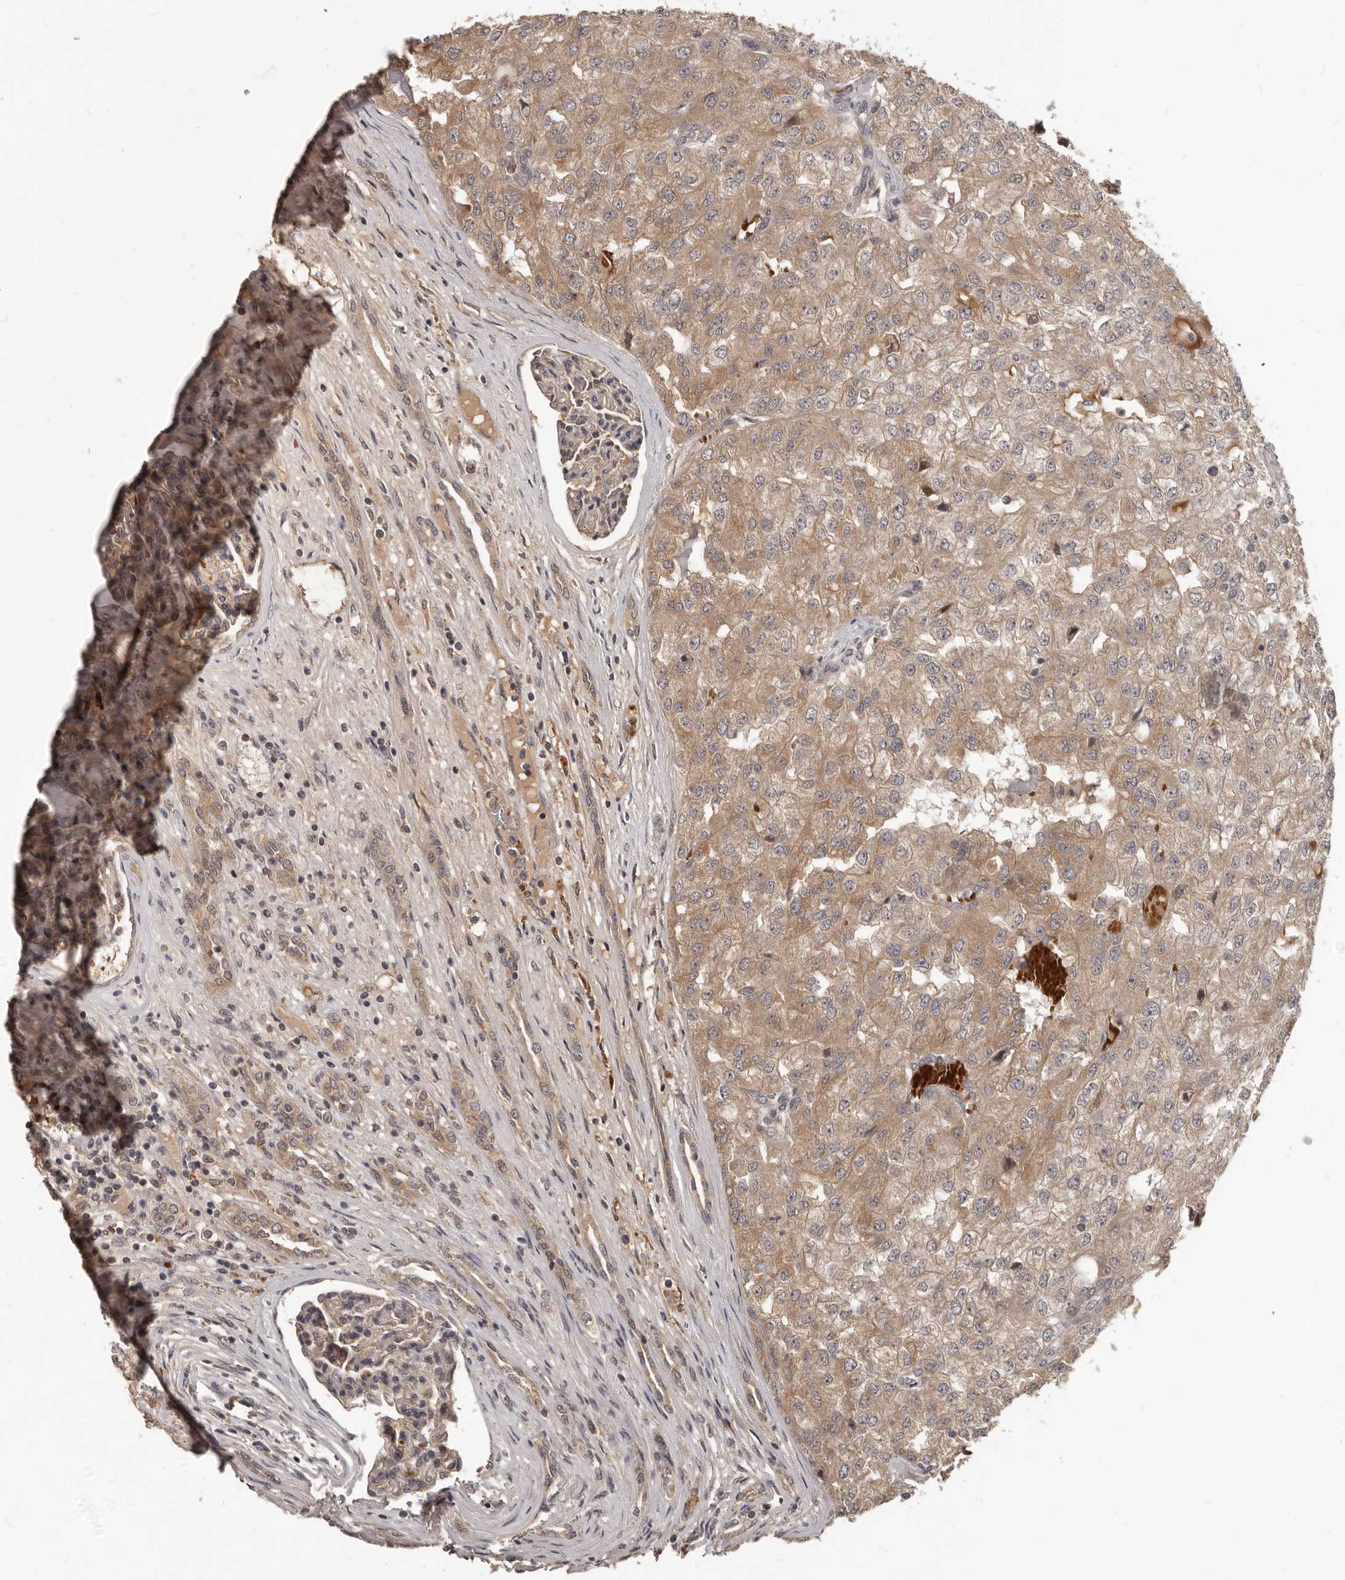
{"staining": {"intensity": "weak", "quantity": ">75%", "location": "cytoplasmic/membranous"}, "tissue": "renal cancer", "cell_type": "Tumor cells", "image_type": "cancer", "snomed": [{"axis": "morphology", "description": "Adenocarcinoma, NOS"}, {"axis": "topography", "description": "Kidney"}], "caption": "Renal cancer (adenocarcinoma) stained with a protein marker demonstrates weak staining in tumor cells.", "gene": "GABPB2", "patient": {"sex": "female", "age": 54}}